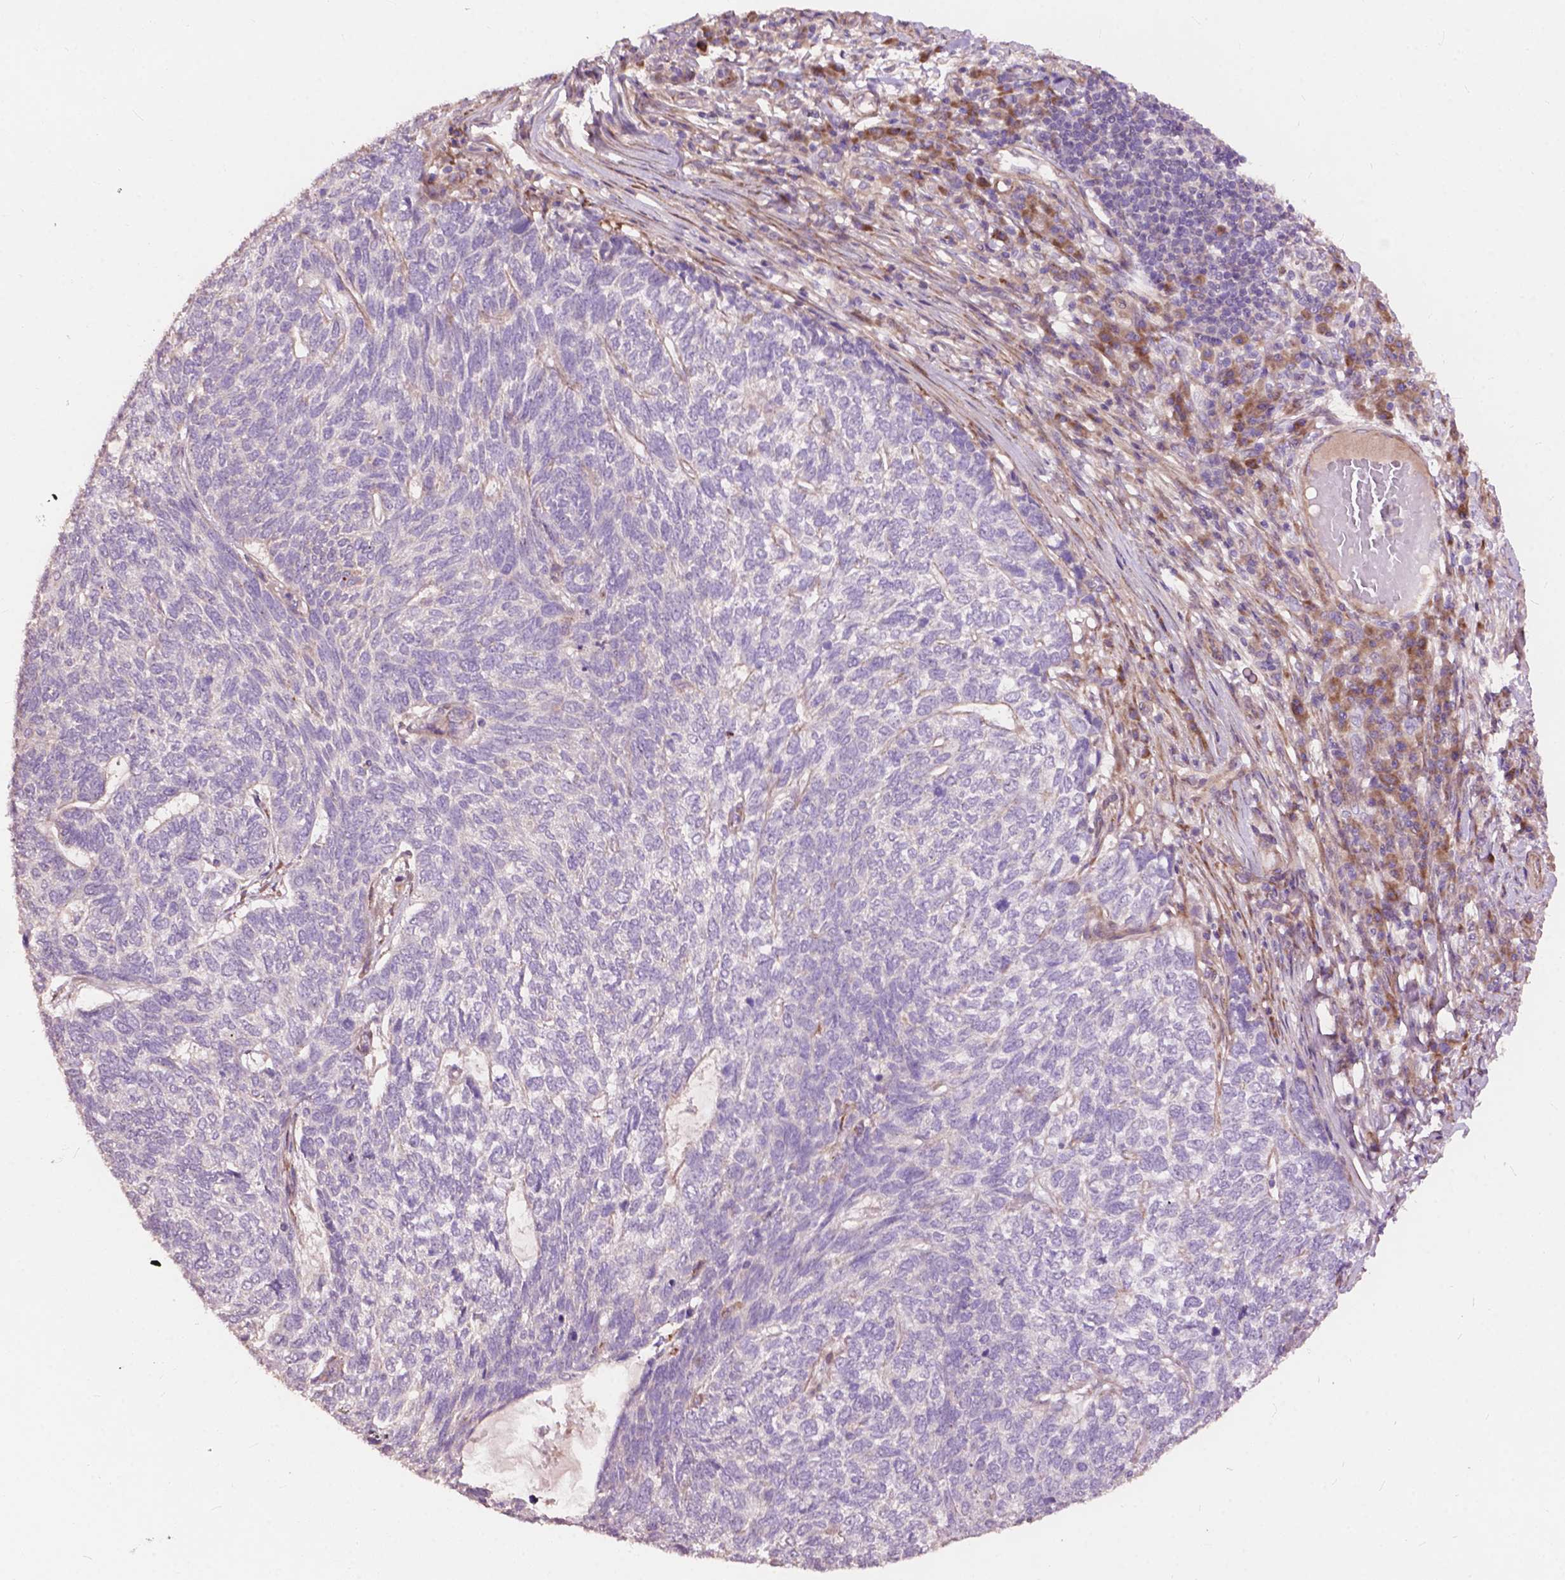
{"staining": {"intensity": "negative", "quantity": "none", "location": "none"}, "tissue": "skin cancer", "cell_type": "Tumor cells", "image_type": "cancer", "snomed": [{"axis": "morphology", "description": "Basal cell carcinoma"}, {"axis": "topography", "description": "Skin"}], "caption": "Photomicrograph shows no protein expression in tumor cells of skin basal cell carcinoma tissue.", "gene": "FNIP1", "patient": {"sex": "female", "age": 65}}